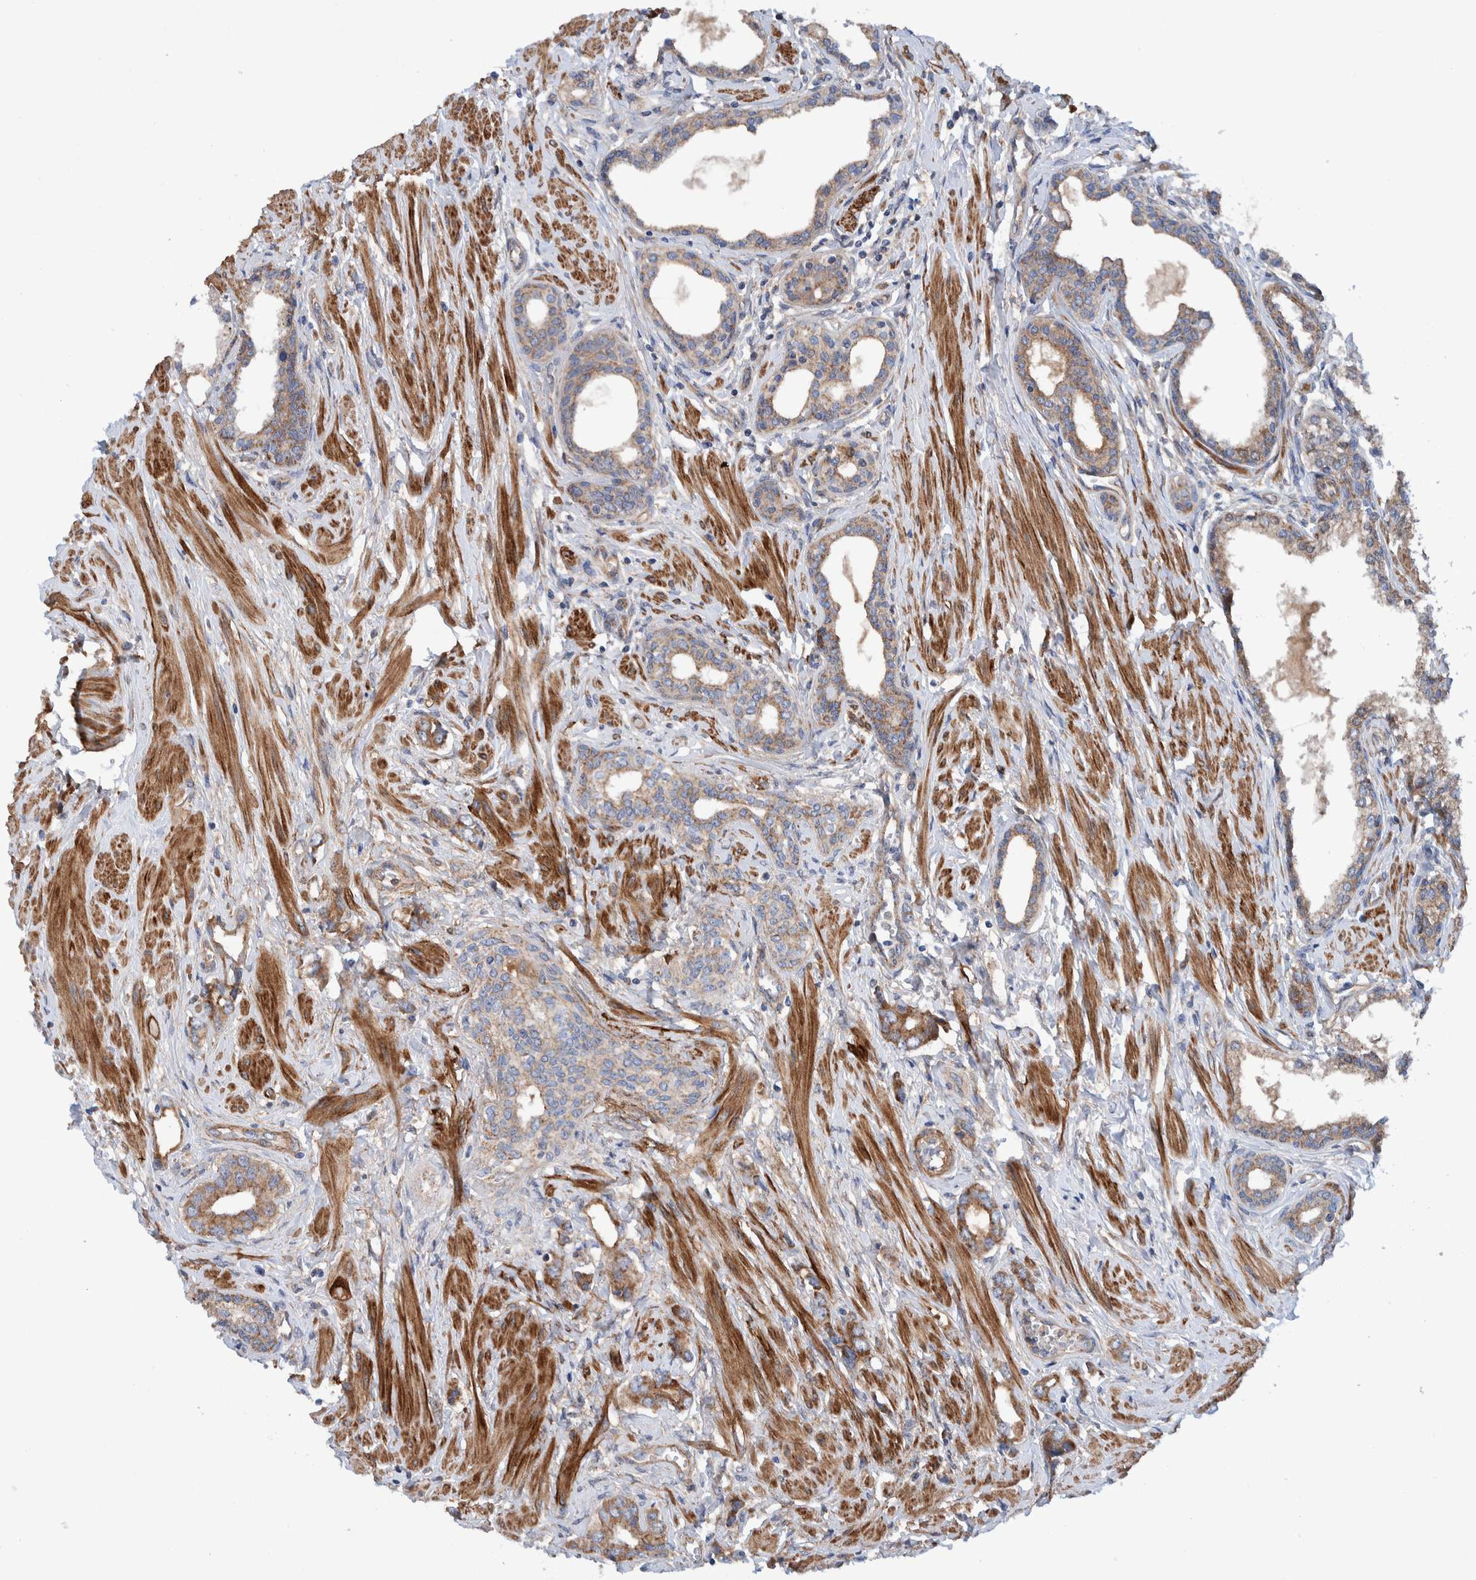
{"staining": {"intensity": "weak", "quantity": "25%-75%", "location": "cytoplasmic/membranous"}, "tissue": "prostate cancer", "cell_type": "Tumor cells", "image_type": "cancer", "snomed": [{"axis": "morphology", "description": "Adenocarcinoma, High grade"}, {"axis": "topography", "description": "Prostate"}], "caption": "Human prostate cancer stained for a protein (brown) displays weak cytoplasmic/membranous positive positivity in approximately 25%-75% of tumor cells.", "gene": "SLC25A10", "patient": {"sex": "male", "age": 52}}